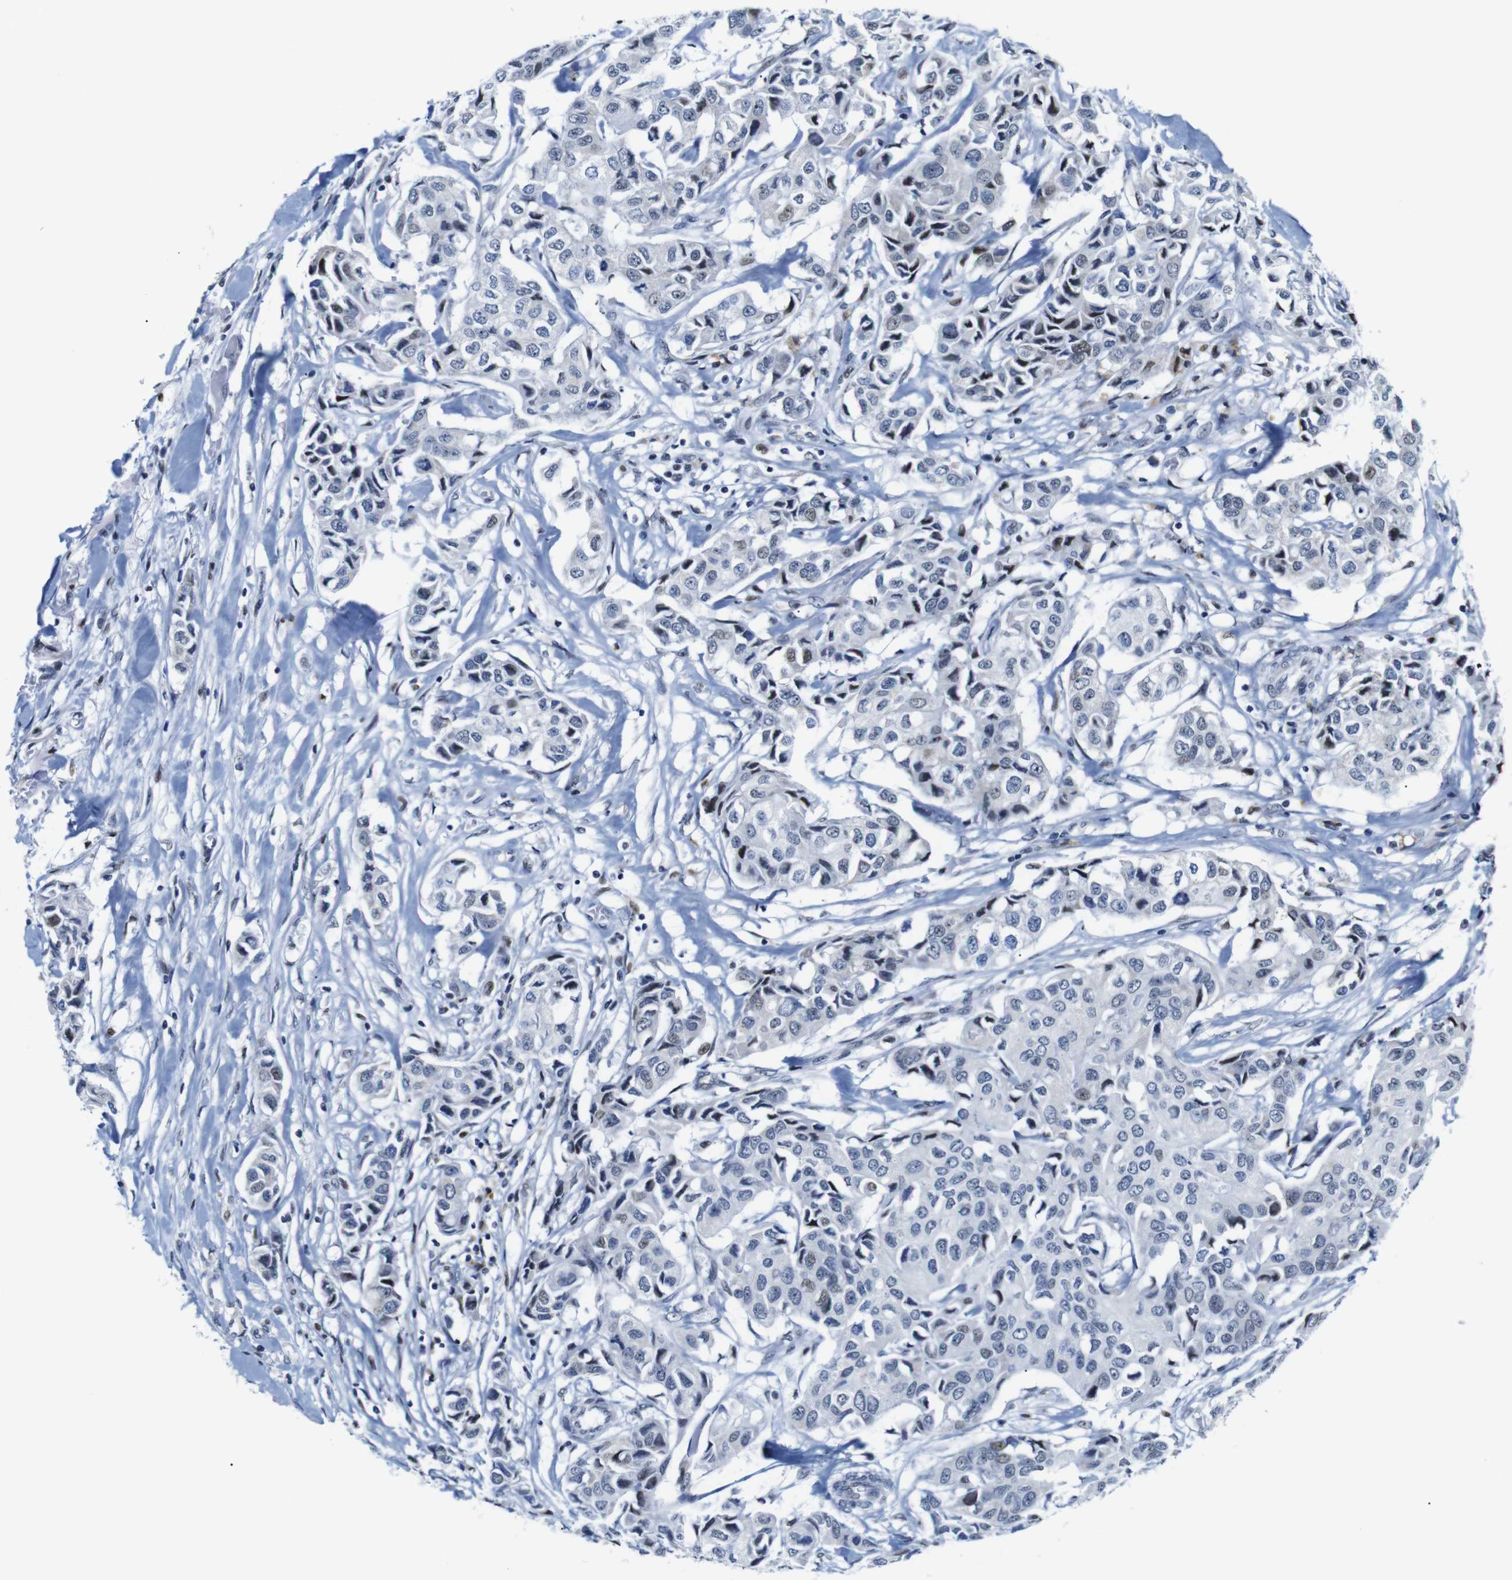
{"staining": {"intensity": "moderate", "quantity": "<25%", "location": "nuclear"}, "tissue": "breast cancer", "cell_type": "Tumor cells", "image_type": "cancer", "snomed": [{"axis": "morphology", "description": "Duct carcinoma"}, {"axis": "topography", "description": "Breast"}], "caption": "Protein expression analysis of breast cancer reveals moderate nuclear positivity in approximately <25% of tumor cells. (DAB (3,3'-diaminobenzidine) = brown stain, brightfield microscopy at high magnification).", "gene": "GATA6", "patient": {"sex": "female", "age": 80}}